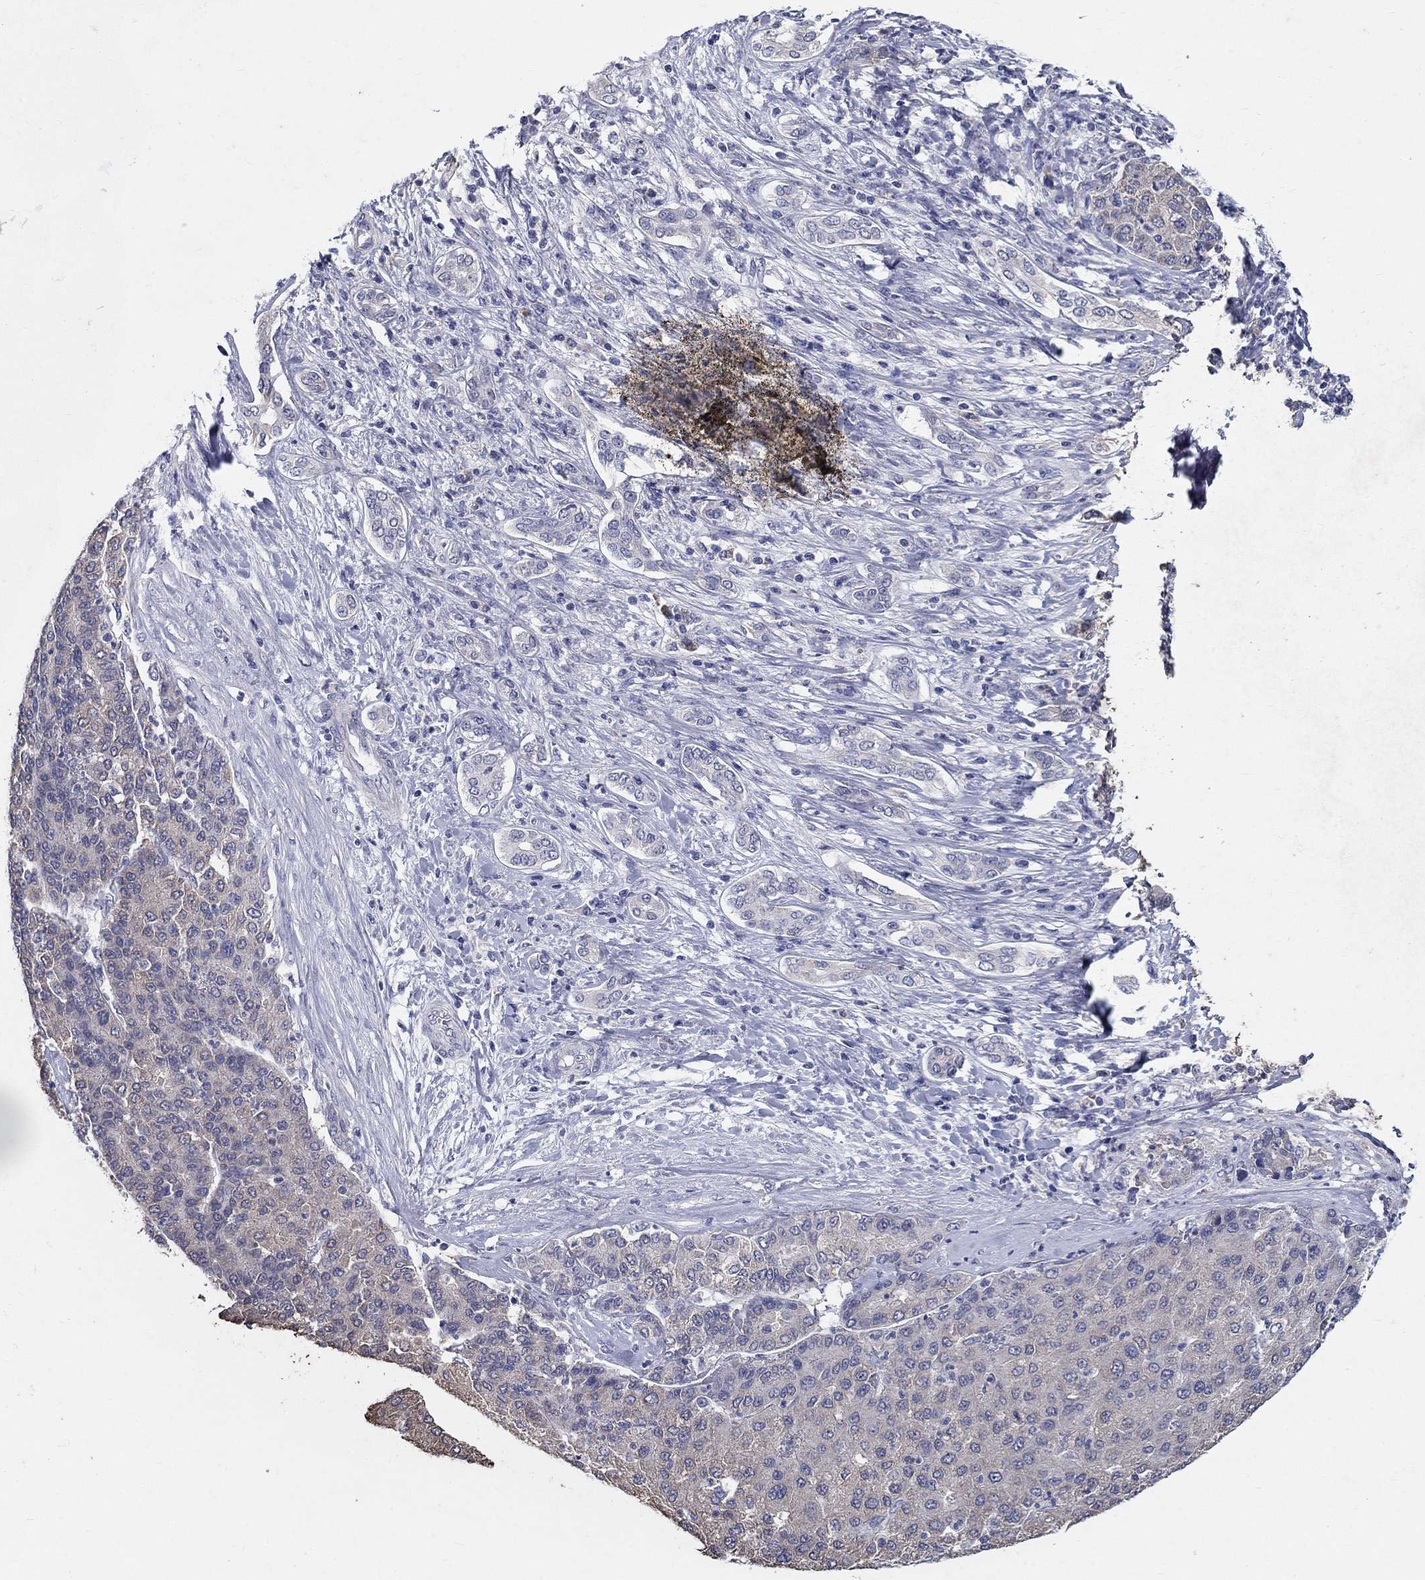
{"staining": {"intensity": "moderate", "quantity": "<25%", "location": "cytoplasmic/membranous"}, "tissue": "liver cancer", "cell_type": "Tumor cells", "image_type": "cancer", "snomed": [{"axis": "morphology", "description": "Carcinoma, Hepatocellular, NOS"}, {"axis": "topography", "description": "Liver"}], "caption": "IHC of liver cancer exhibits low levels of moderate cytoplasmic/membranous positivity in approximately <25% of tumor cells. Using DAB (3,3'-diaminobenzidine) (brown) and hematoxylin (blue) stains, captured at high magnification using brightfield microscopy.", "gene": "PROZ", "patient": {"sex": "male", "age": 65}}